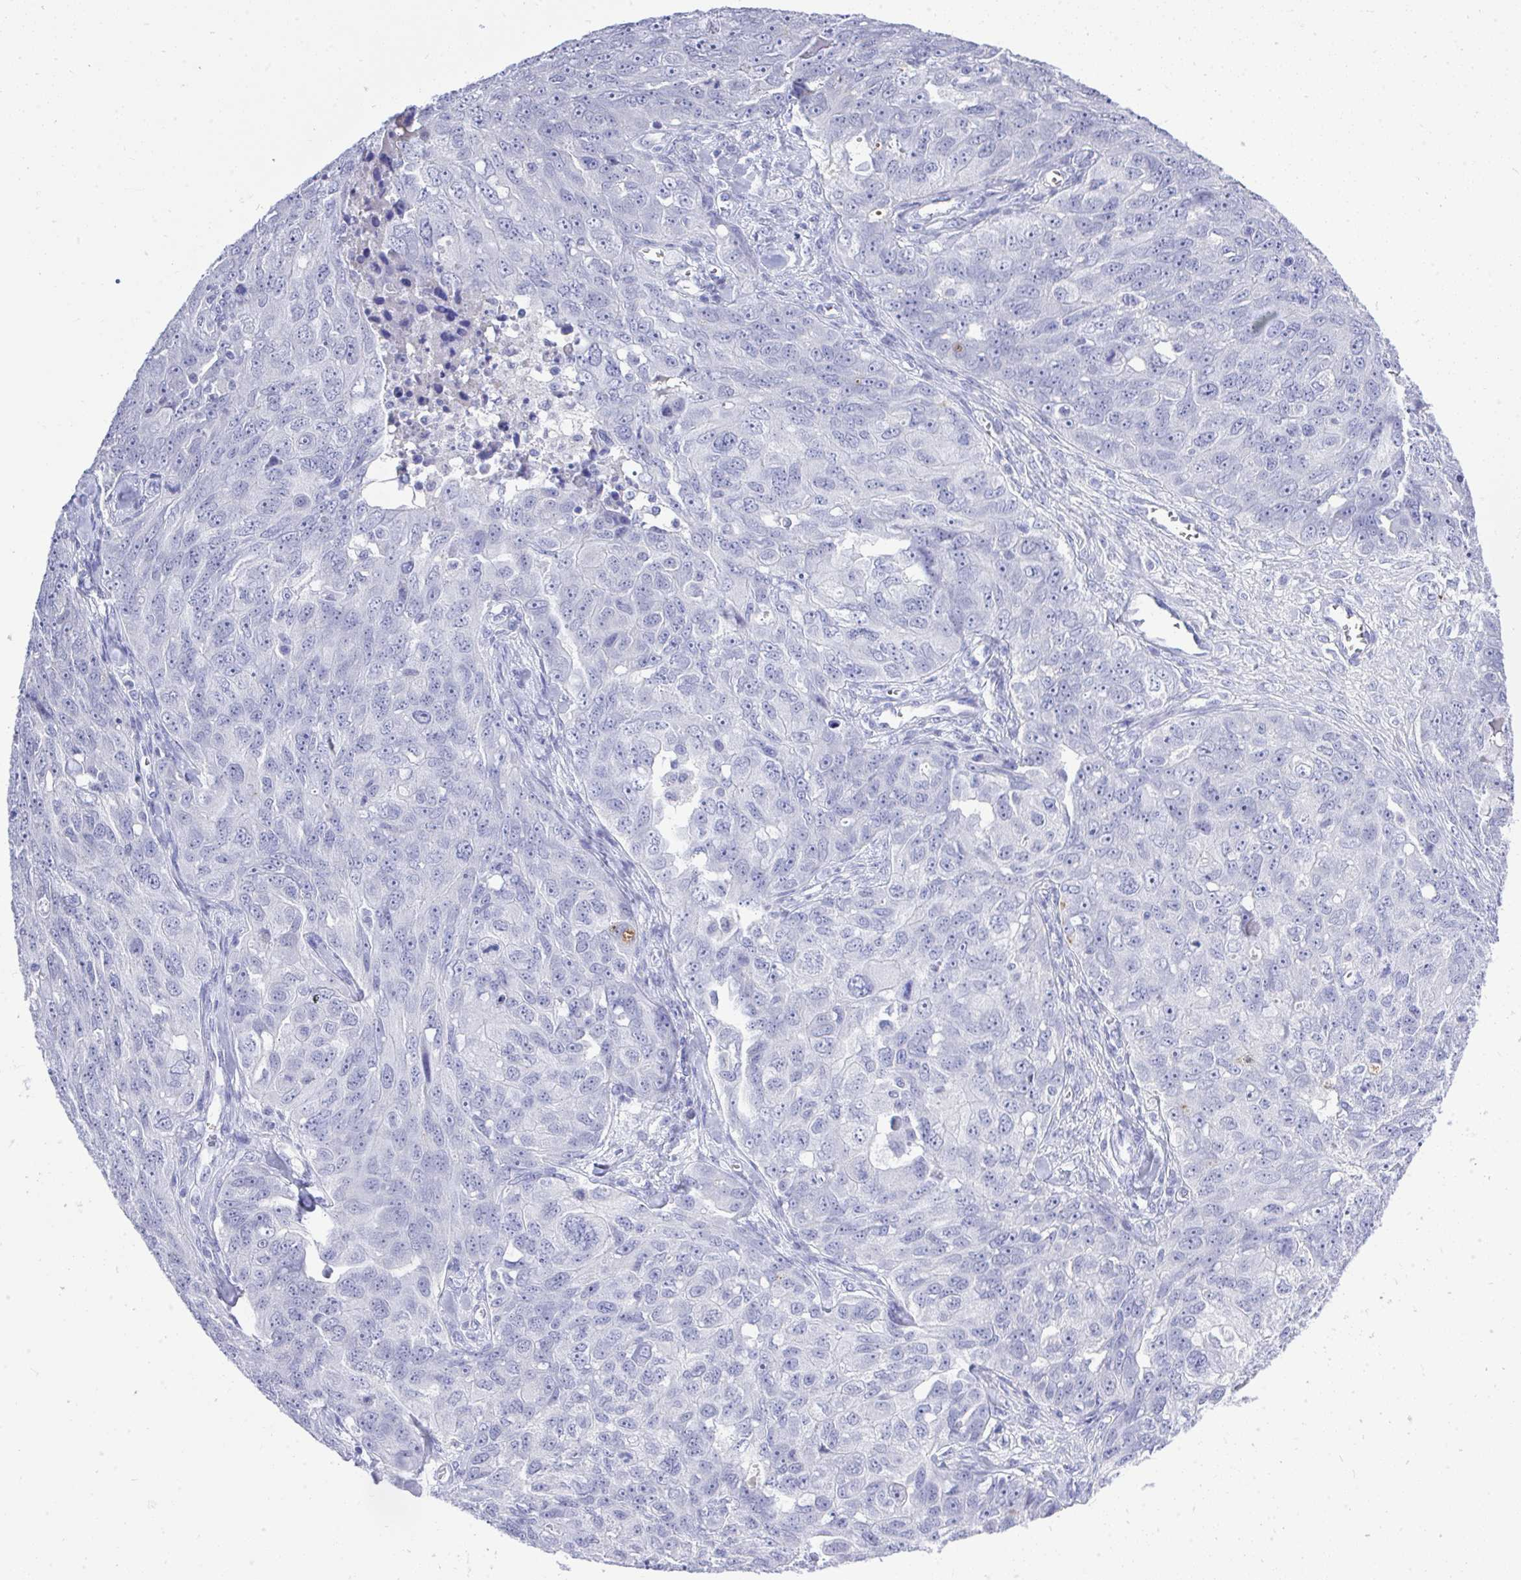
{"staining": {"intensity": "negative", "quantity": "none", "location": "none"}, "tissue": "ovarian cancer", "cell_type": "Tumor cells", "image_type": "cancer", "snomed": [{"axis": "morphology", "description": "Carcinoma, endometroid"}, {"axis": "topography", "description": "Ovary"}], "caption": "Histopathology image shows no protein staining in tumor cells of endometroid carcinoma (ovarian) tissue. Brightfield microscopy of immunohistochemistry (IHC) stained with DAB (3,3'-diaminobenzidine) (brown) and hematoxylin (blue), captured at high magnification.", "gene": "MS4A12", "patient": {"sex": "female", "age": 70}}